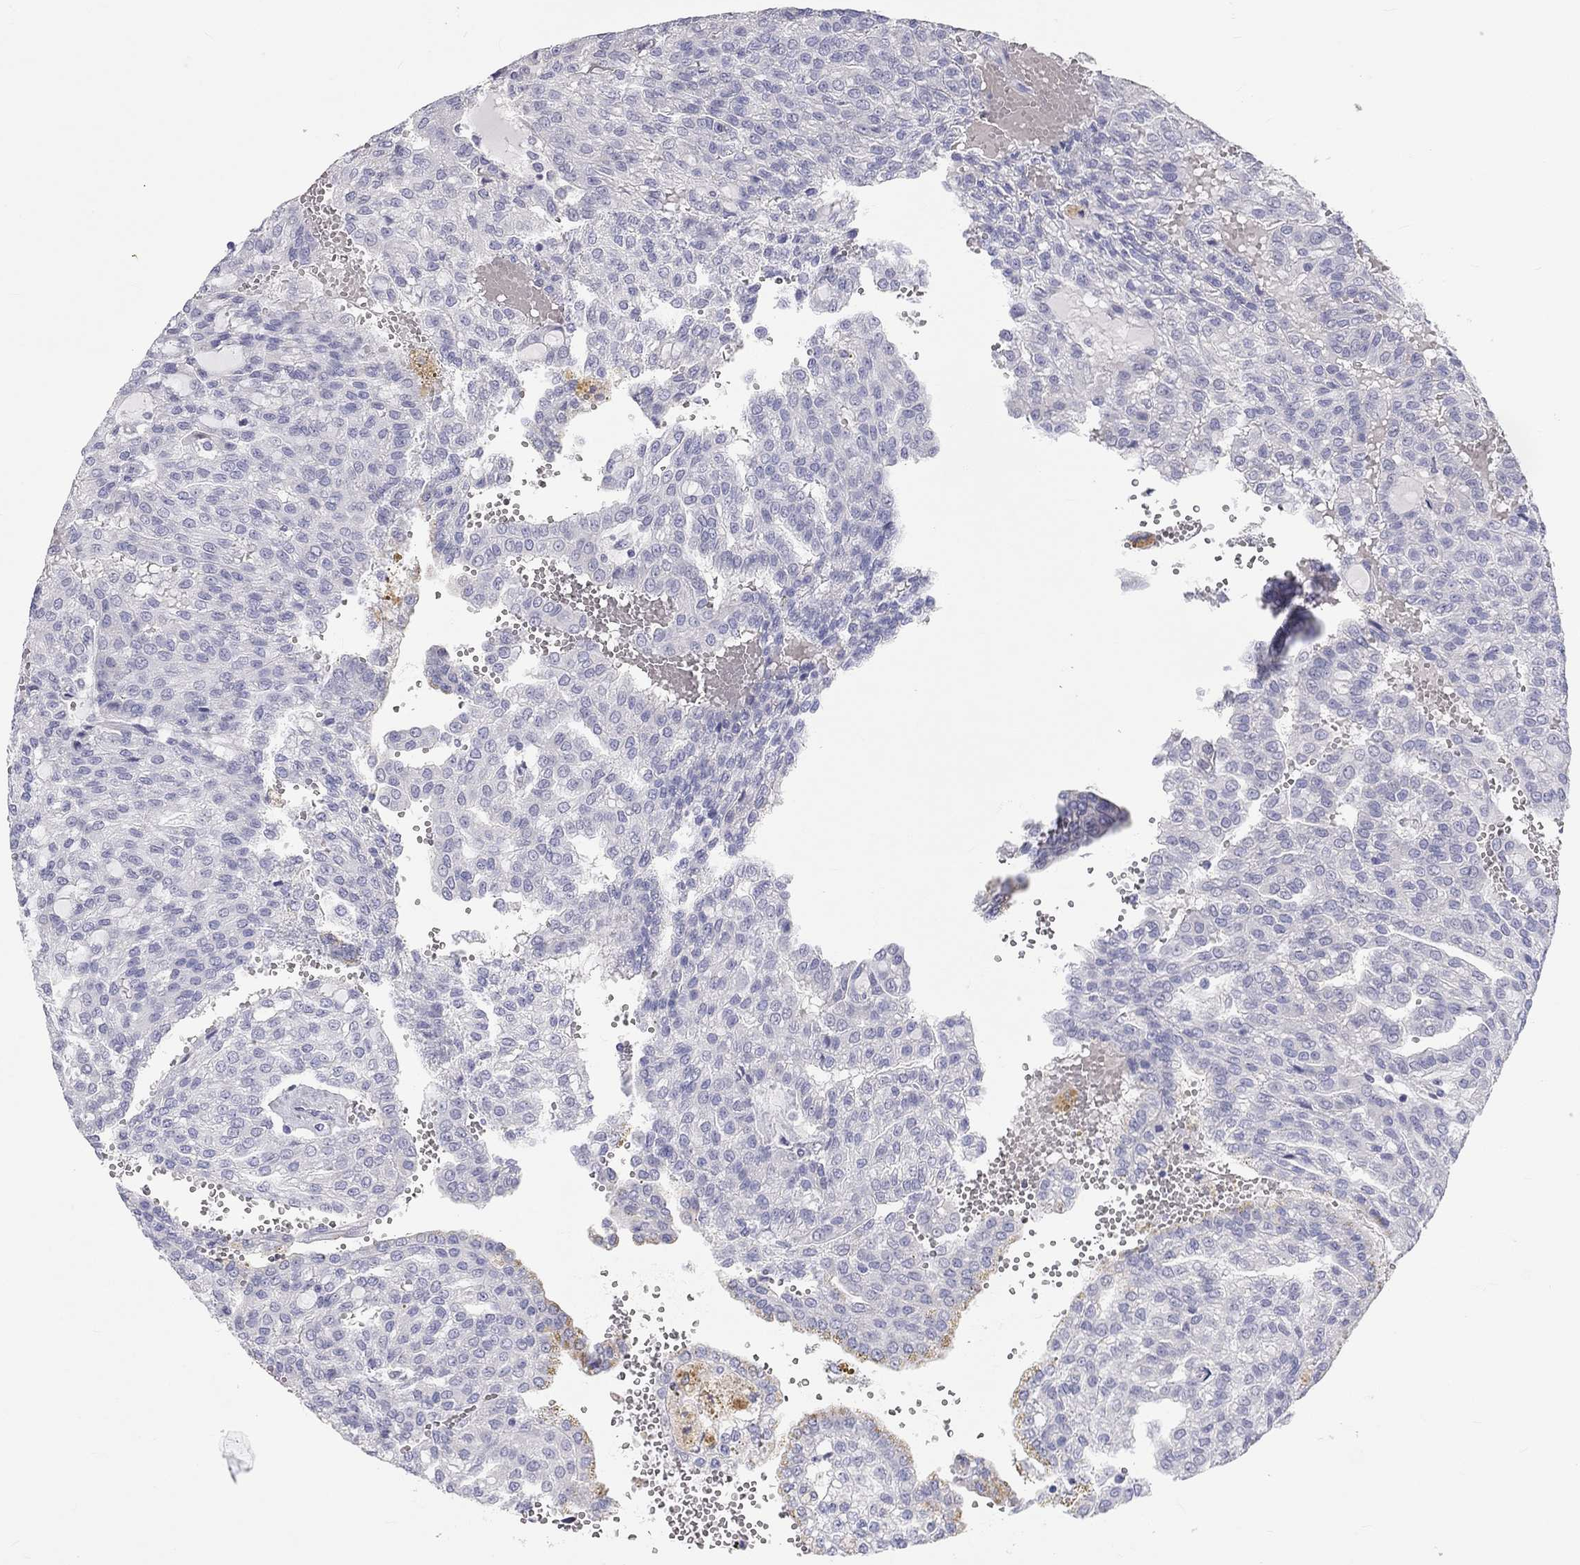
{"staining": {"intensity": "negative", "quantity": "none", "location": "none"}, "tissue": "renal cancer", "cell_type": "Tumor cells", "image_type": "cancer", "snomed": [{"axis": "morphology", "description": "Adenocarcinoma, NOS"}, {"axis": "topography", "description": "Kidney"}], "caption": "Image shows no protein expression in tumor cells of renal cancer tissue.", "gene": "PCDHGC5", "patient": {"sex": "male", "age": 63}}